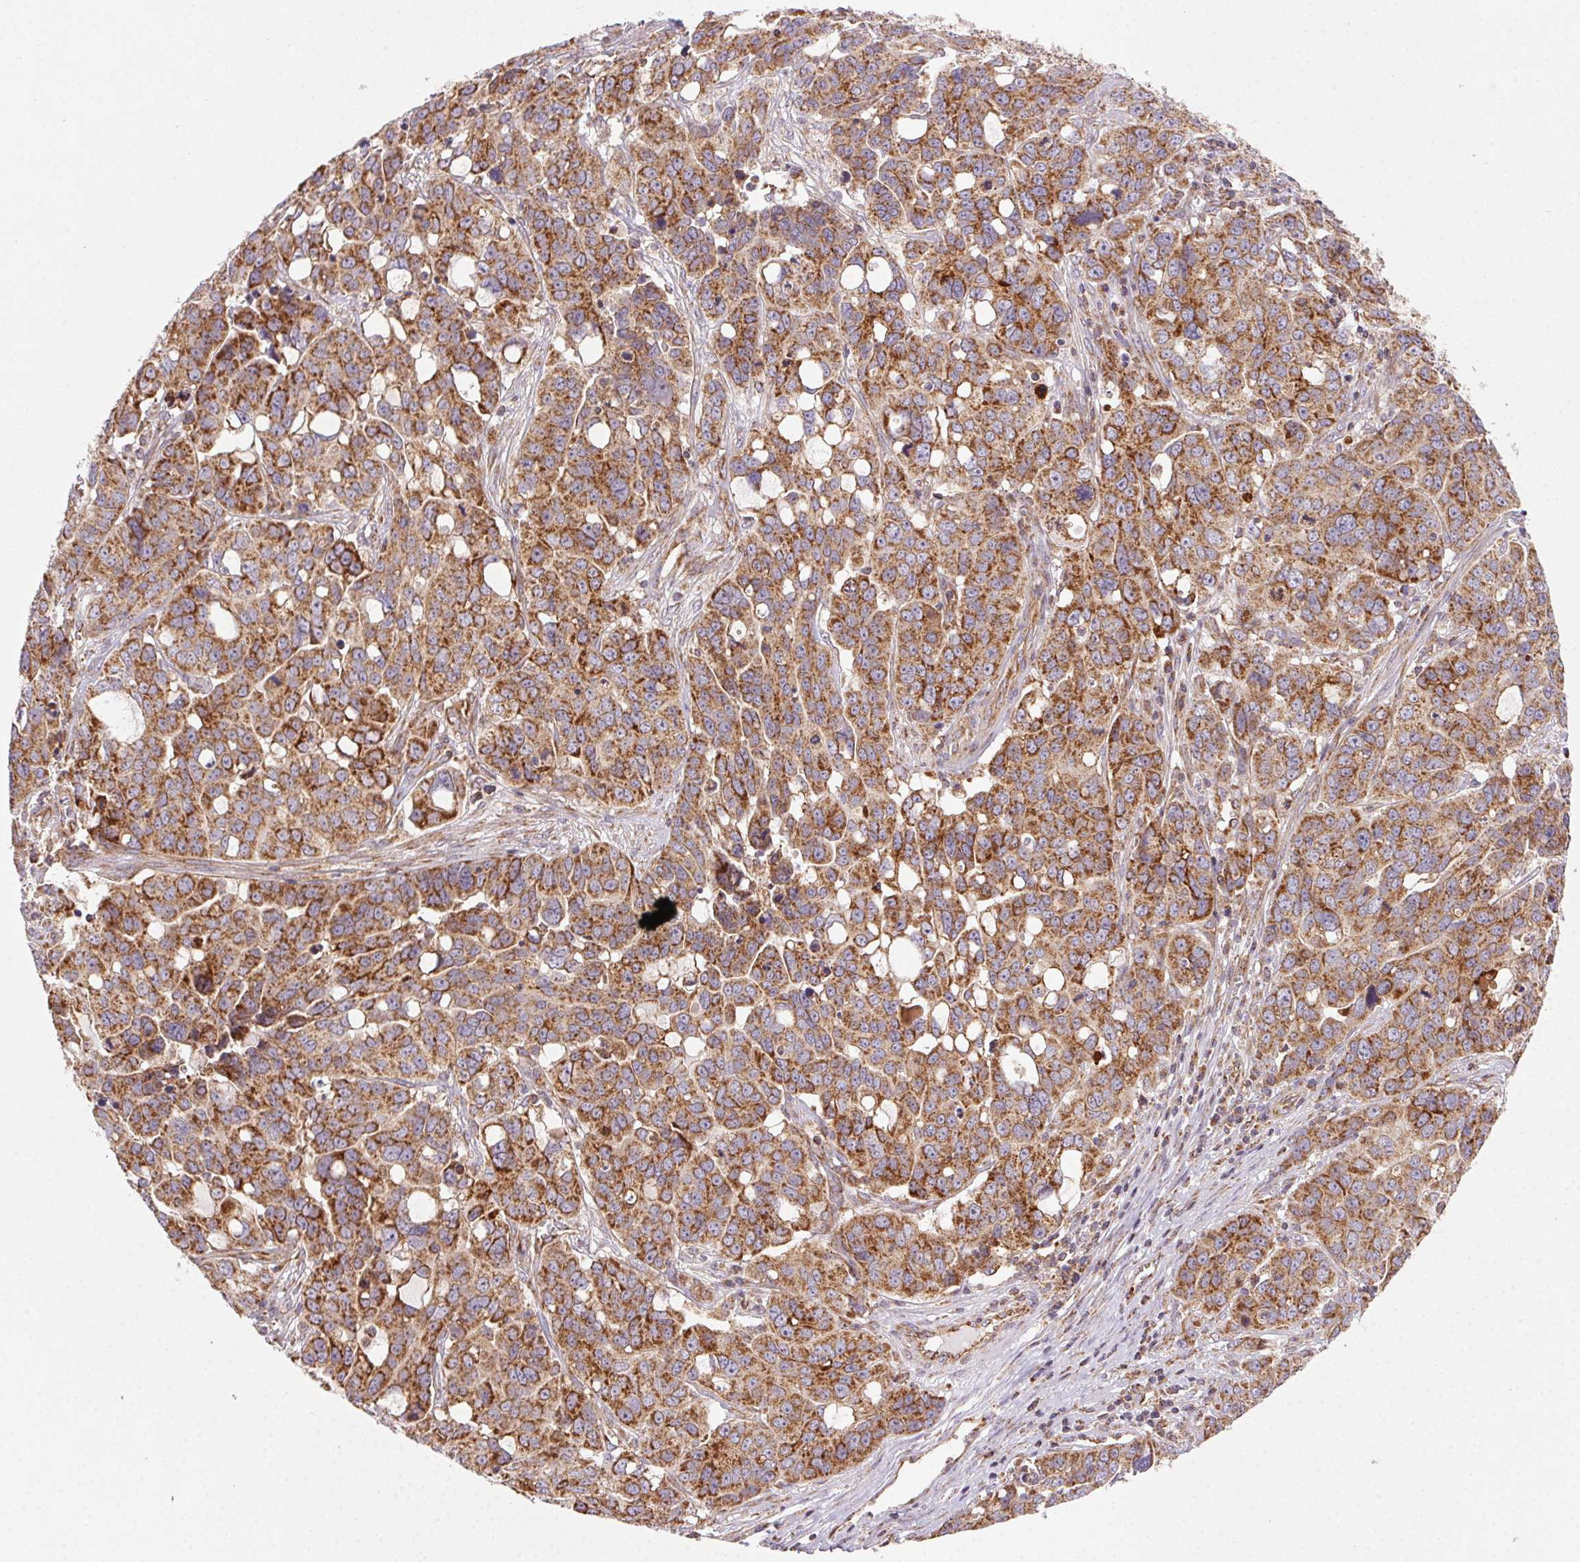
{"staining": {"intensity": "strong", "quantity": ">75%", "location": "cytoplasmic/membranous"}, "tissue": "ovarian cancer", "cell_type": "Tumor cells", "image_type": "cancer", "snomed": [{"axis": "morphology", "description": "Carcinoma, endometroid"}, {"axis": "topography", "description": "Ovary"}], "caption": "DAB (3,3'-diaminobenzidine) immunohistochemical staining of human endometroid carcinoma (ovarian) reveals strong cytoplasmic/membranous protein positivity in about >75% of tumor cells.", "gene": "CLPB", "patient": {"sex": "female", "age": 78}}